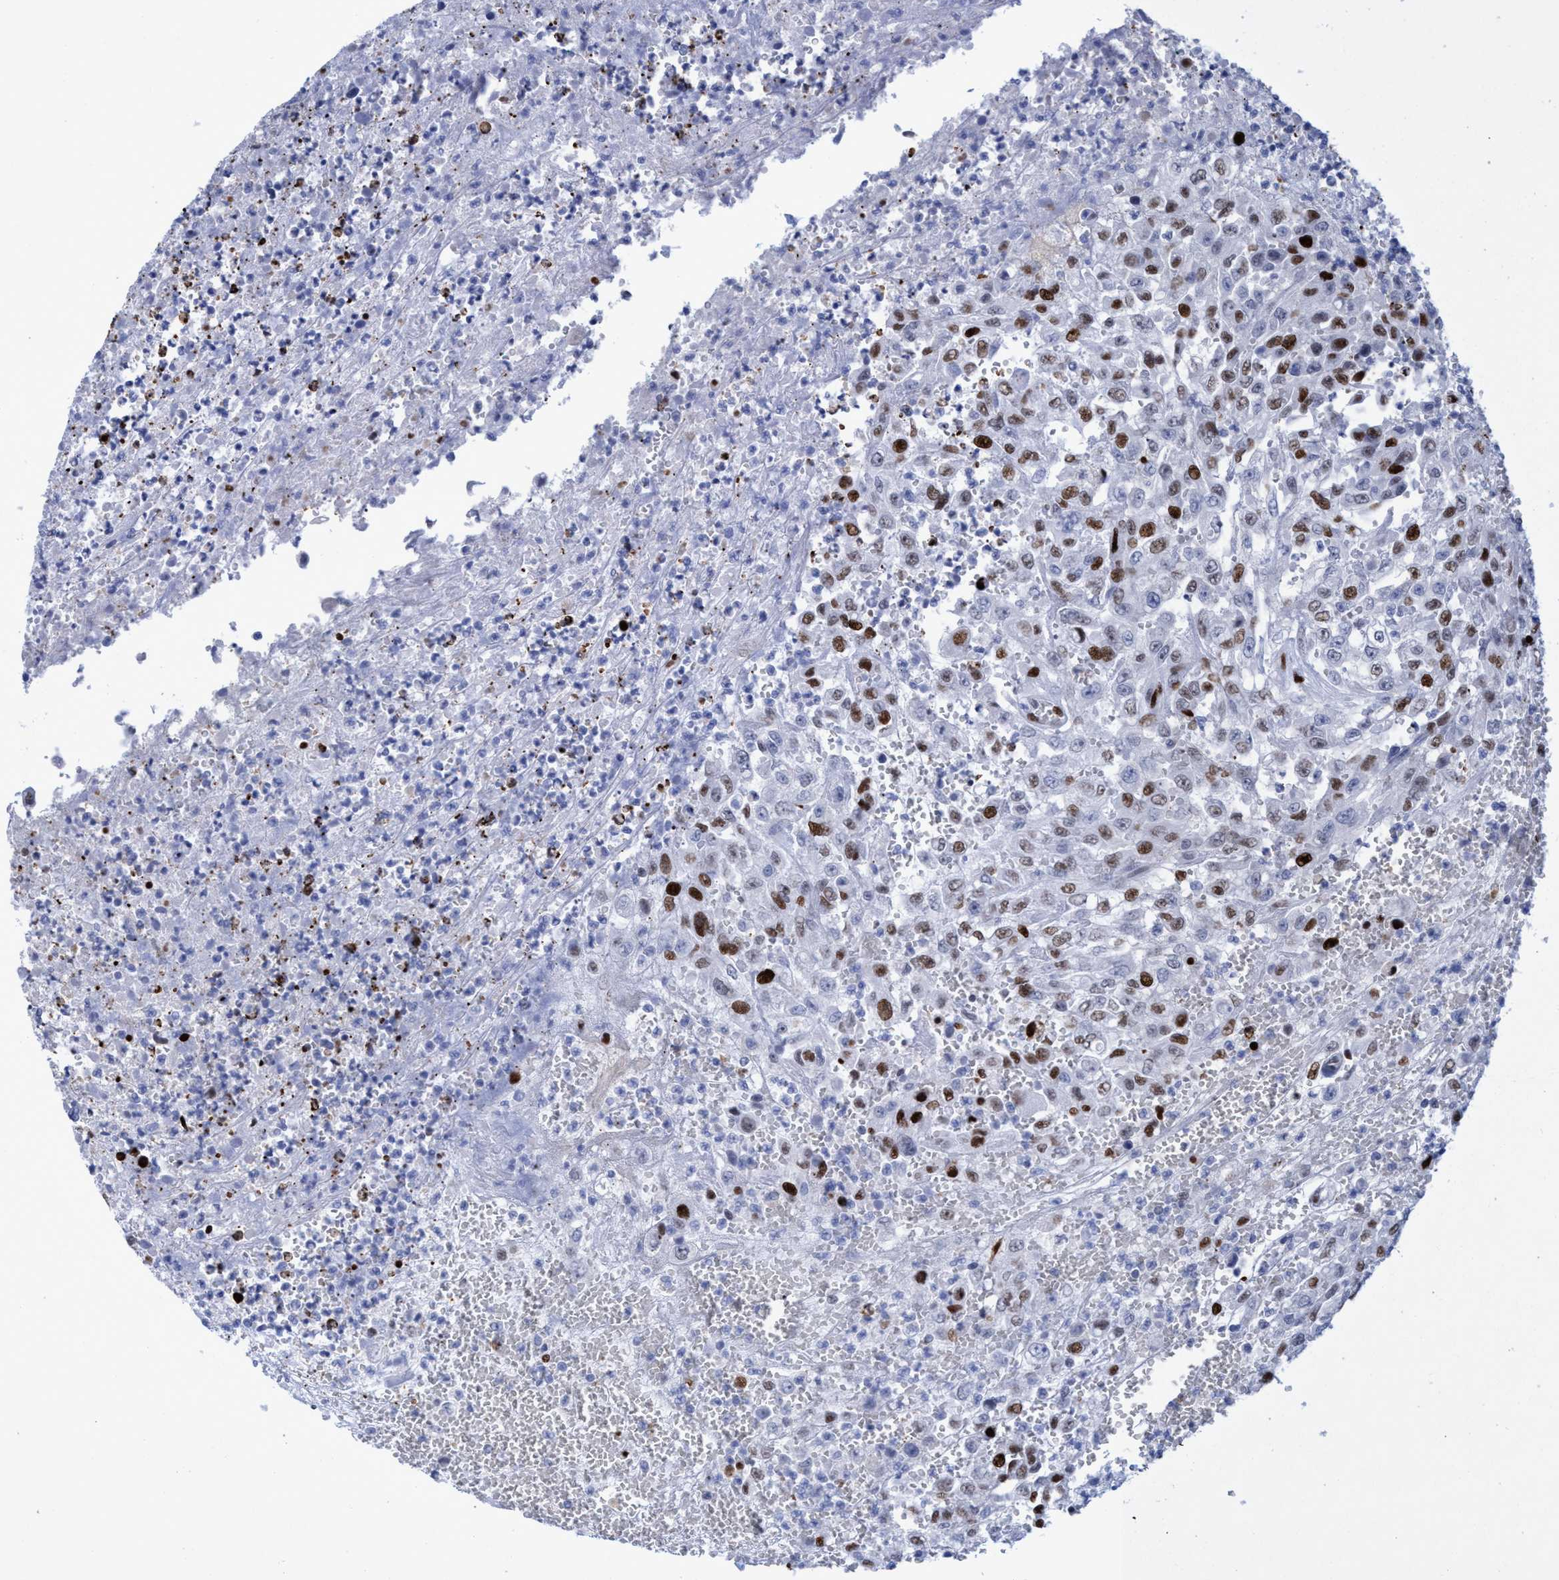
{"staining": {"intensity": "strong", "quantity": "25%-75%", "location": "nuclear"}, "tissue": "urothelial cancer", "cell_type": "Tumor cells", "image_type": "cancer", "snomed": [{"axis": "morphology", "description": "Urothelial carcinoma, High grade"}, {"axis": "topography", "description": "Urinary bladder"}], "caption": "Immunohistochemical staining of high-grade urothelial carcinoma reveals high levels of strong nuclear staining in approximately 25%-75% of tumor cells.", "gene": "R3HCC1", "patient": {"sex": "male", "age": 46}}